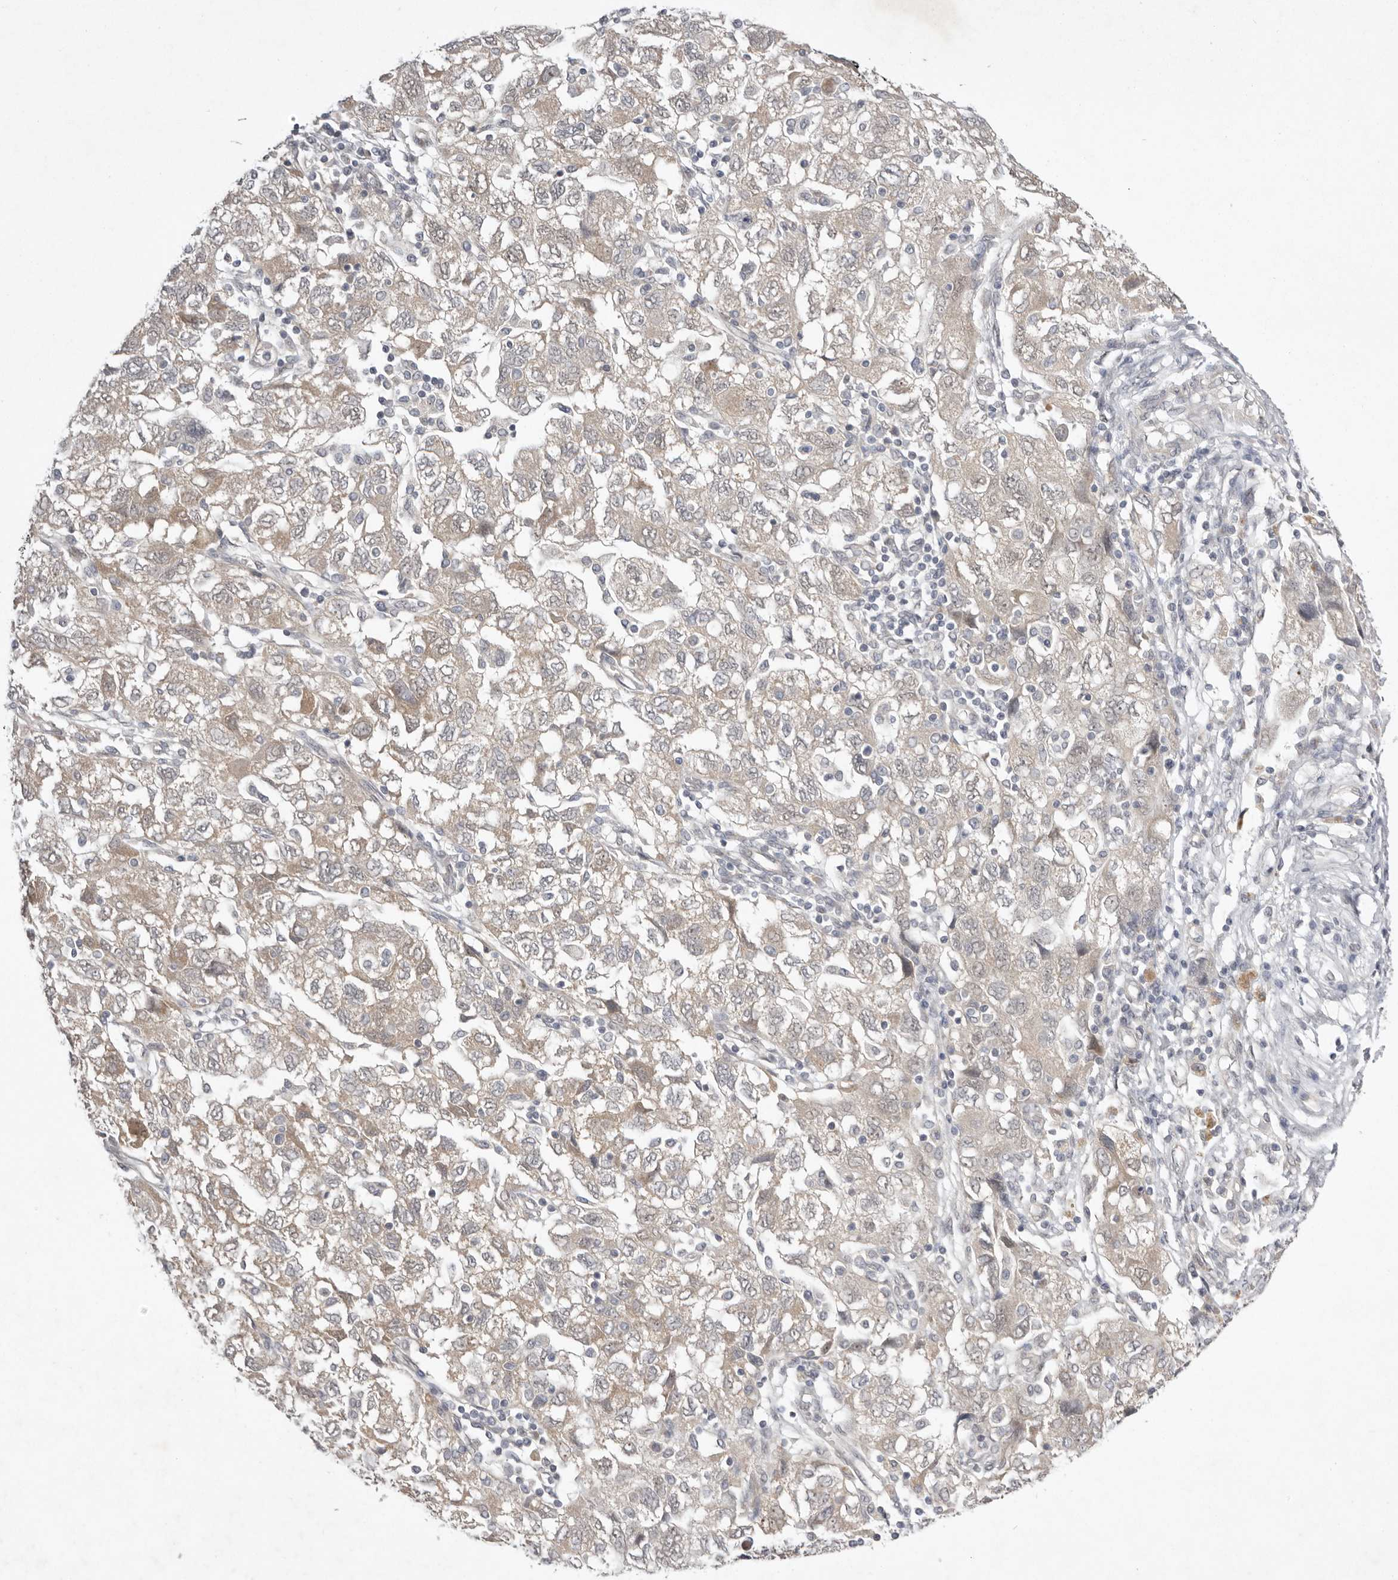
{"staining": {"intensity": "weak", "quantity": "25%-75%", "location": "cytoplasmic/membranous"}, "tissue": "ovarian cancer", "cell_type": "Tumor cells", "image_type": "cancer", "snomed": [{"axis": "morphology", "description": "Carcinoma, NOS"}, {"axis": "morphology", "description": "Cystadenocarcinoma, serous, NOS"}, {"axis": "topography", "description": "Ovary"}], "caption": "A low amount of weak cytoplasmic/membranous positivity is appreciated in about 25%-75% of tumor cells in ovarian carcinoma tissue.", "gene": "NSUN4", "patient": {"sex": "female", "age": 69}}